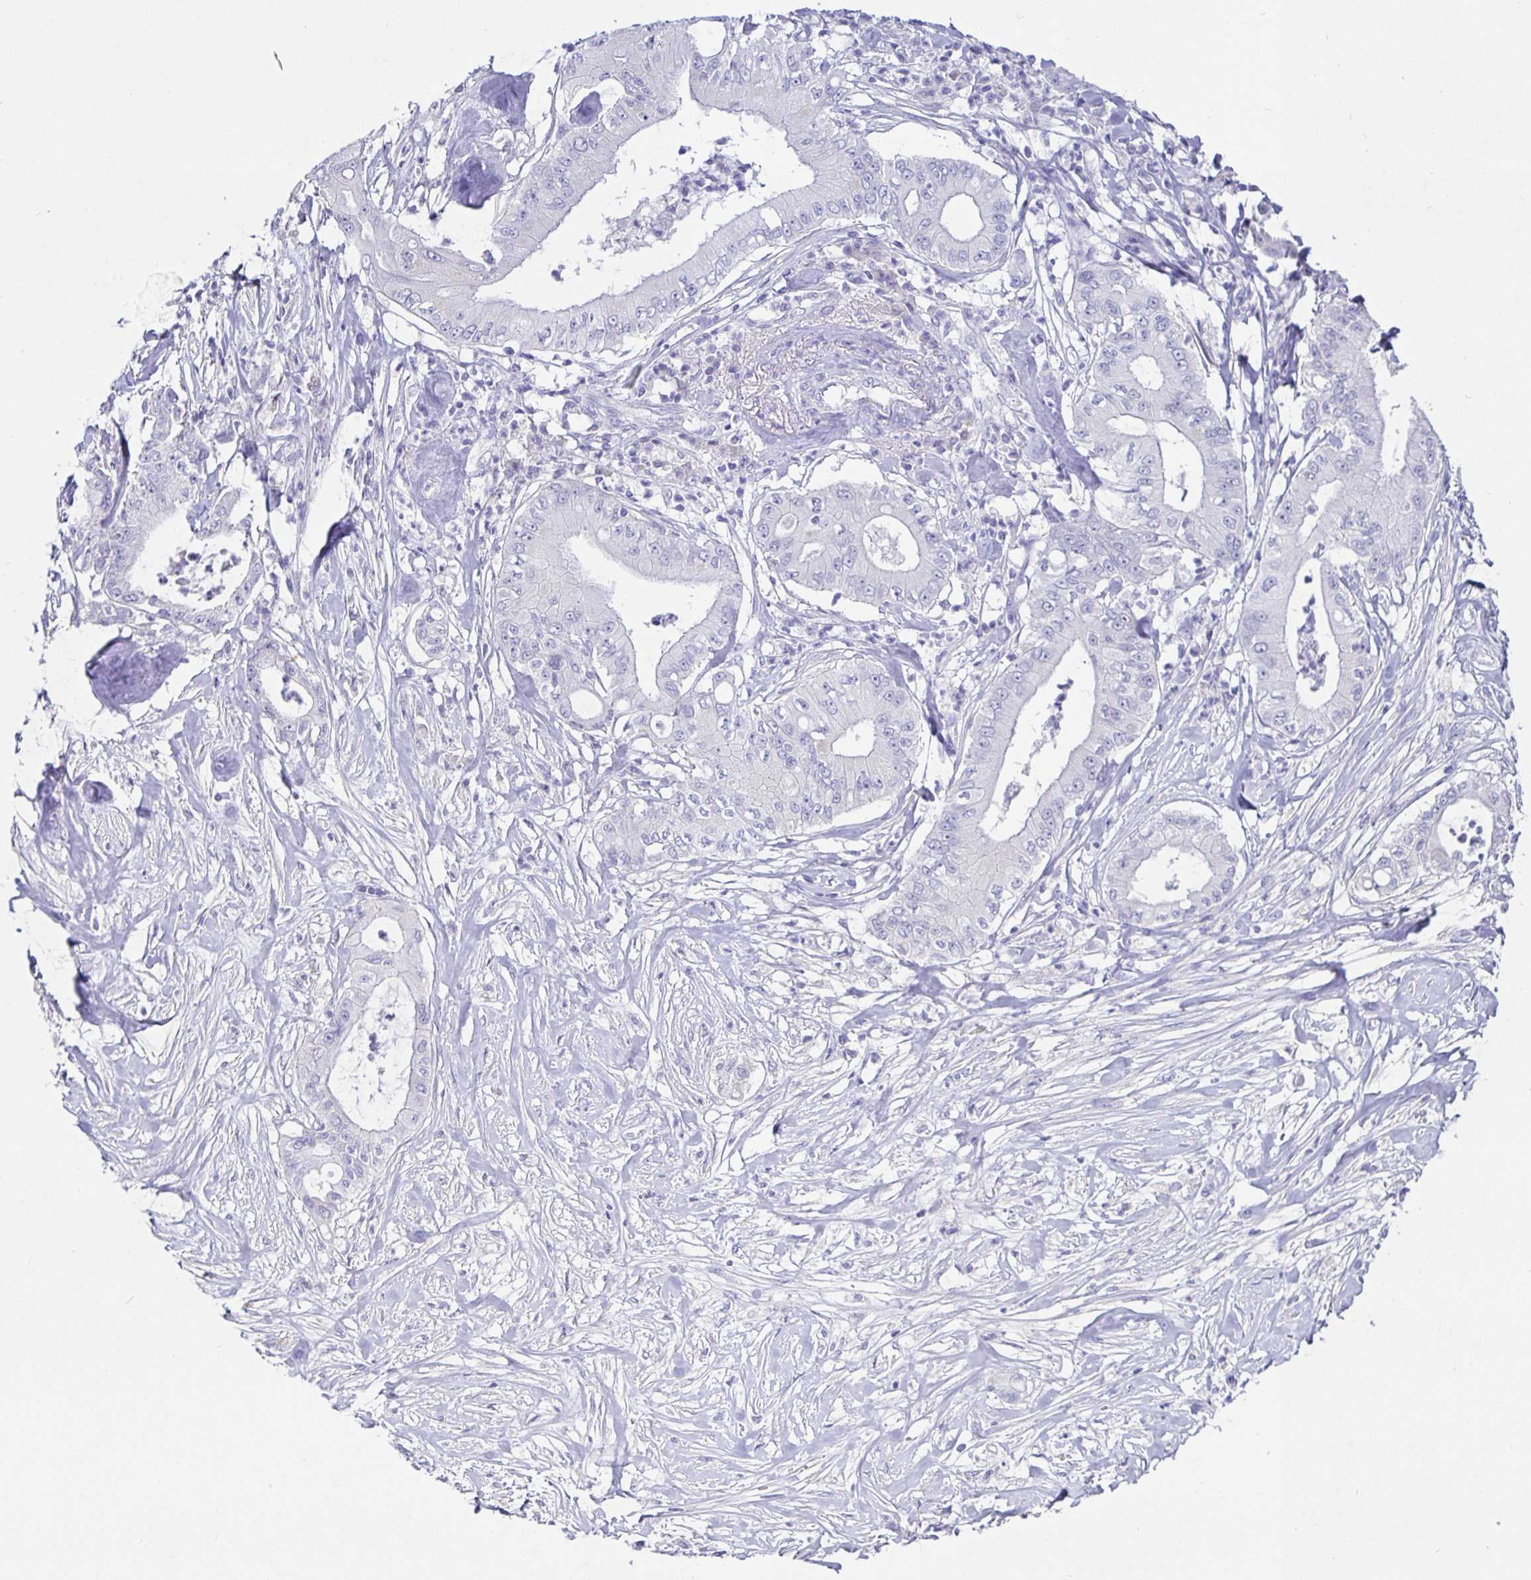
{"staining": {"intensity": "negative", "quantity": "none", "location": "none"}, "tissue": "pancreatic cancer", "cell_type": "Tumor cells", "image_type": "cancer", "snomed": [{"axis": "morphology", "description": "Adenocarcinoma, NOS"}, {"axis": "topography", "description": "Pancreas"}], "caption": "Adenocarcinoma (pancreatic) was stained to show a protein in brown. There is no significant positivity in tumor cells. The staining was performed using DAB to visualize the protein expression in brown, while the nuclei were stained in blue with hematoxylin (Magnification: 20x).", "gene": "TPTE", "patient": {"sex": "male", "age": 71}}